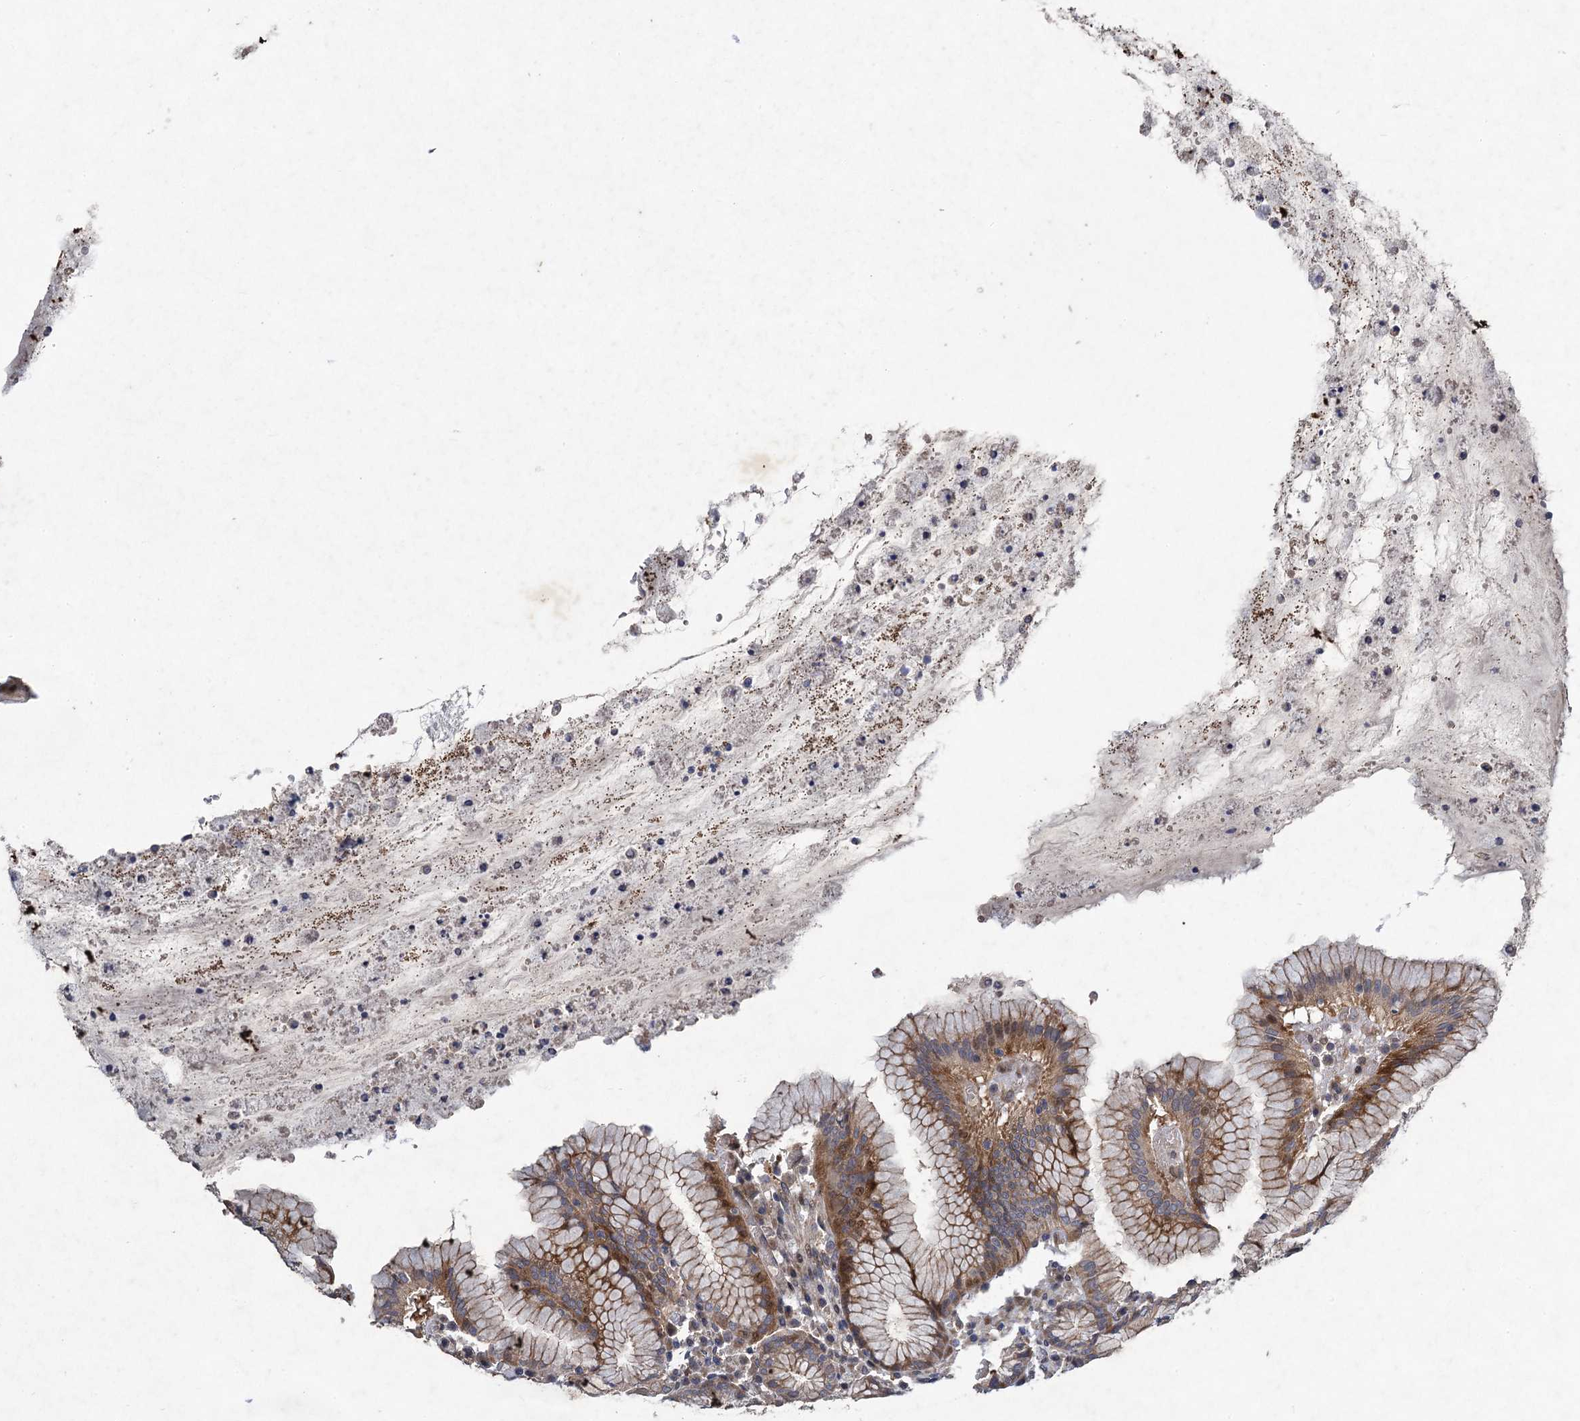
{"staining": {"intensity": "moderate", "quantity": "25%-75%", "location": "cytoplasmic/membranous"}, "tissue": "stomach", "cell_type": "Glandular cells", "image_type": "normal", "snomed": [{"axis": "morphology", "description": "Normal tissue, NOS"}, {"axis": "topography", "description": "Stomach"}], "caption": "A micrograph showing moderate cytoplasmic/membranous expression in about 25%-75% of glandular cells in benign stomach, as visualized by brown immunohistochemical staining.", "gene": "NUDT22", "patient": {"sex": "male", "age": 55}}